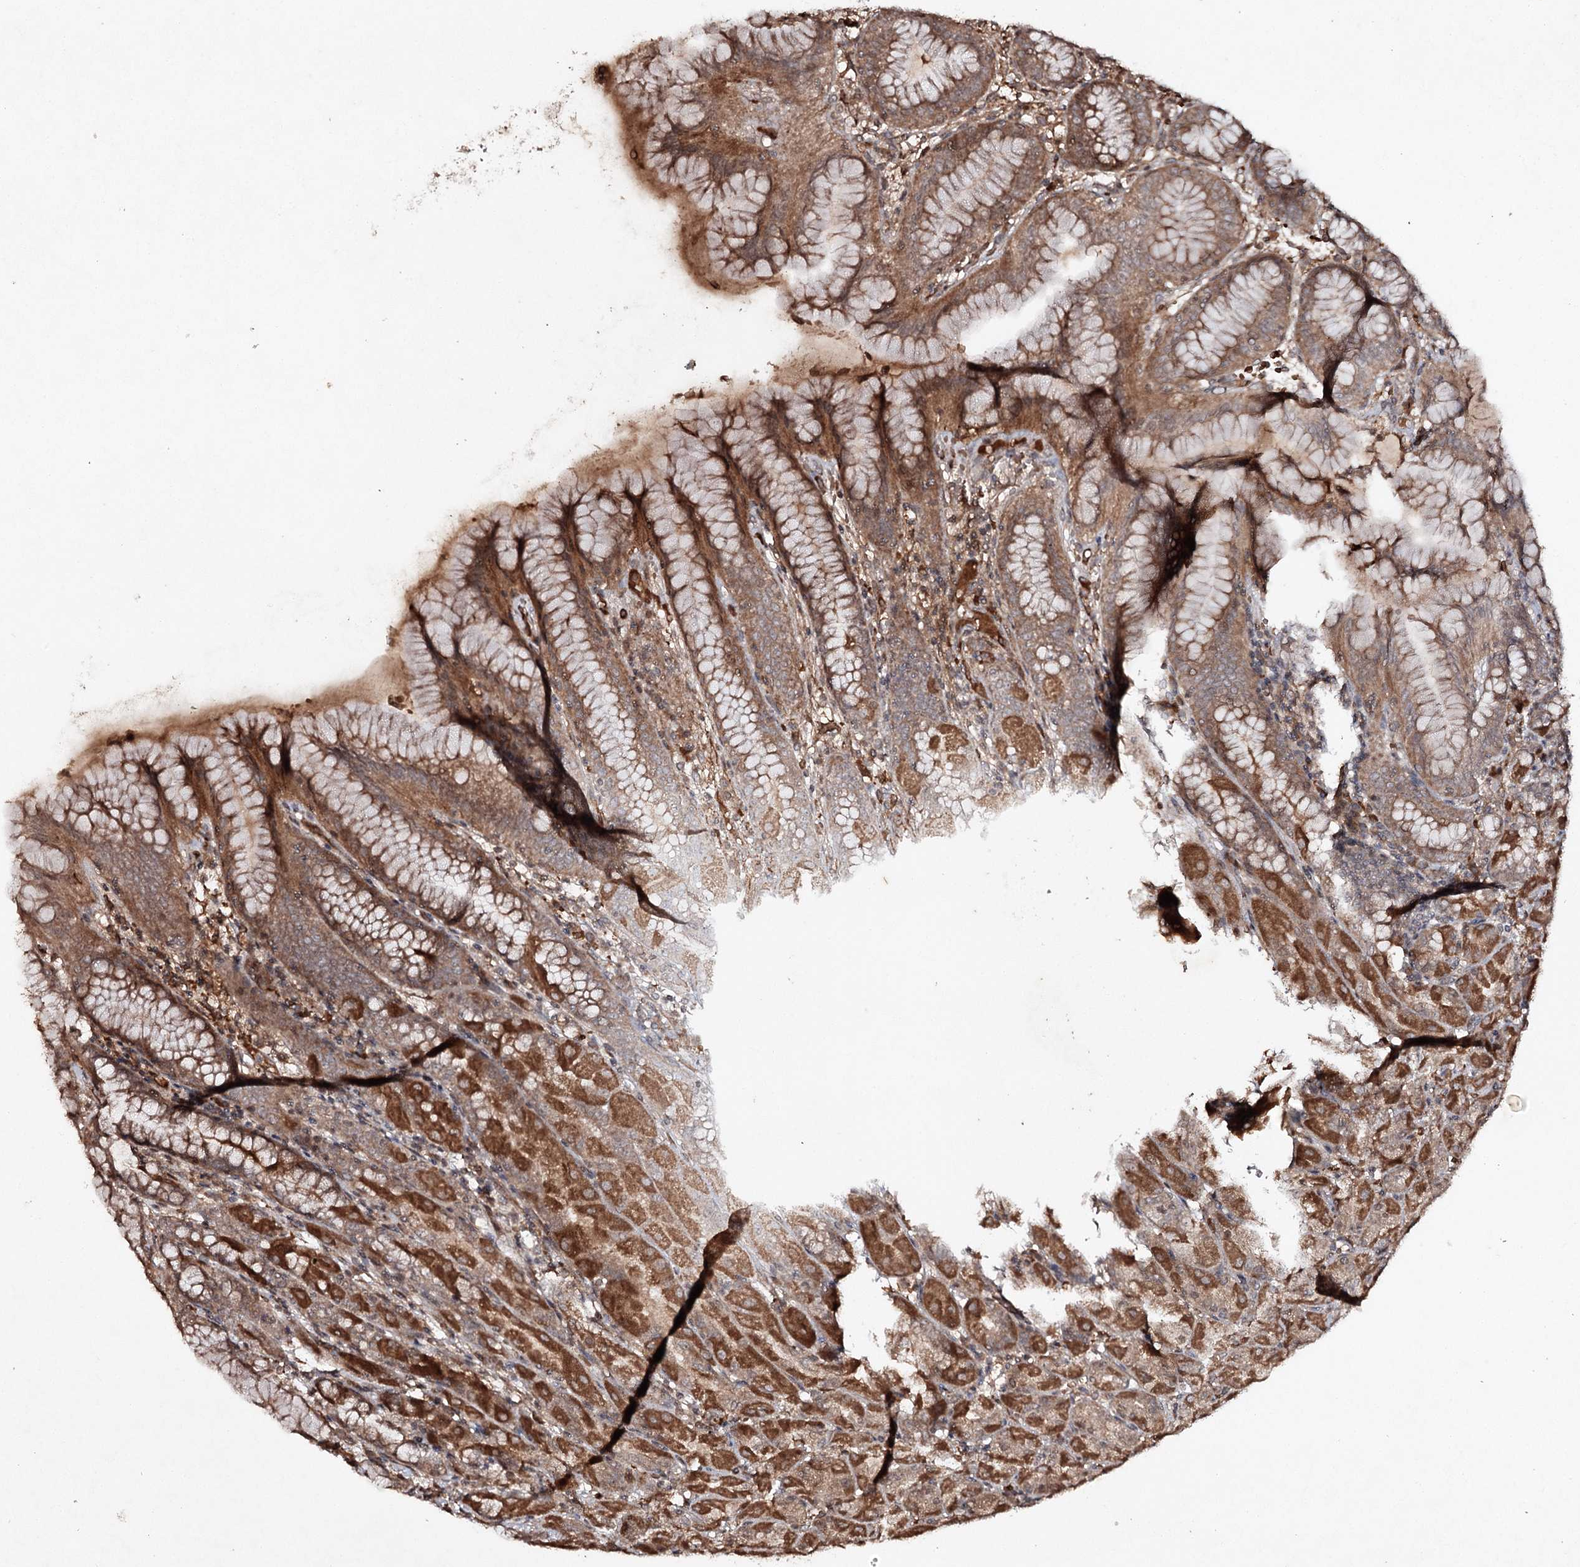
{"staining": {"intensity": "moderate", "quantity": ">75%", "location": "cytoplasmic/membranous"}, "tissue": "stomach", "cell_type": "Glandular cells", "image_type": "normal", "snomed": [{"axis": "morphology", "description": "Normal tissue, NOS"}, {"axis": "topography", "description": "Stomach"}], "caption": "Human stomach stained with a brown dye shows moderate cytoplasmic/membranous positive staining in about >75% of glandular cells.", "gene": "CYP2B6", "patient": {"sex": "female", "age": 79}}